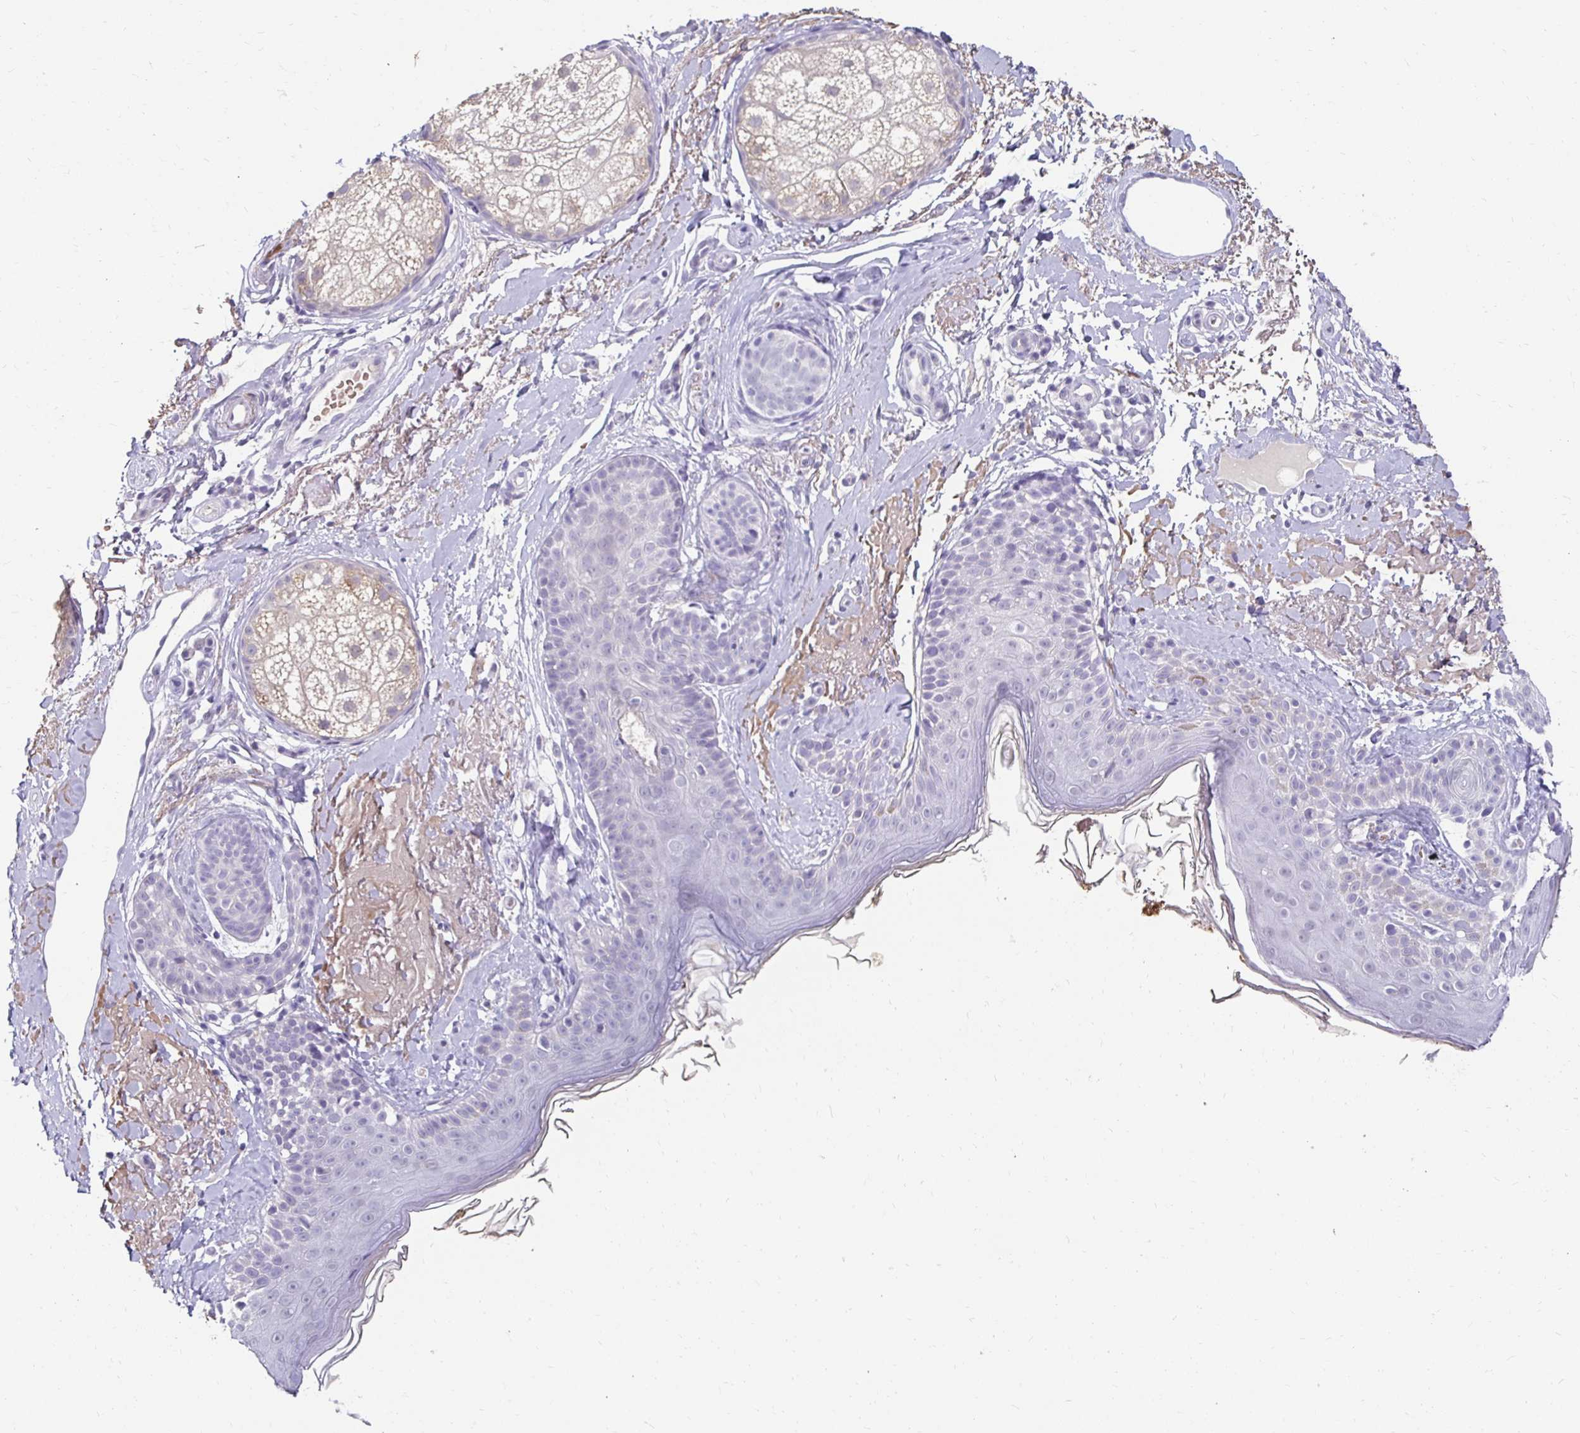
{"staining": {"intensity": "negative", "quantity": "none", "location": "none"}, "tissue": "skin", "cell_type": "Fibroblasts", "image_type": "normal", "snomed": [{"axis": "morphology", "description": "Normal tissue, NOS"}, {"axis": "topography", "description": "Skin"}], "caption": "The immunohistochemistry (IHC) image has no significant positivity in fibroblasts of skin.", "gene": "GK2", "patient": {"sex": "male", "age": 73}}